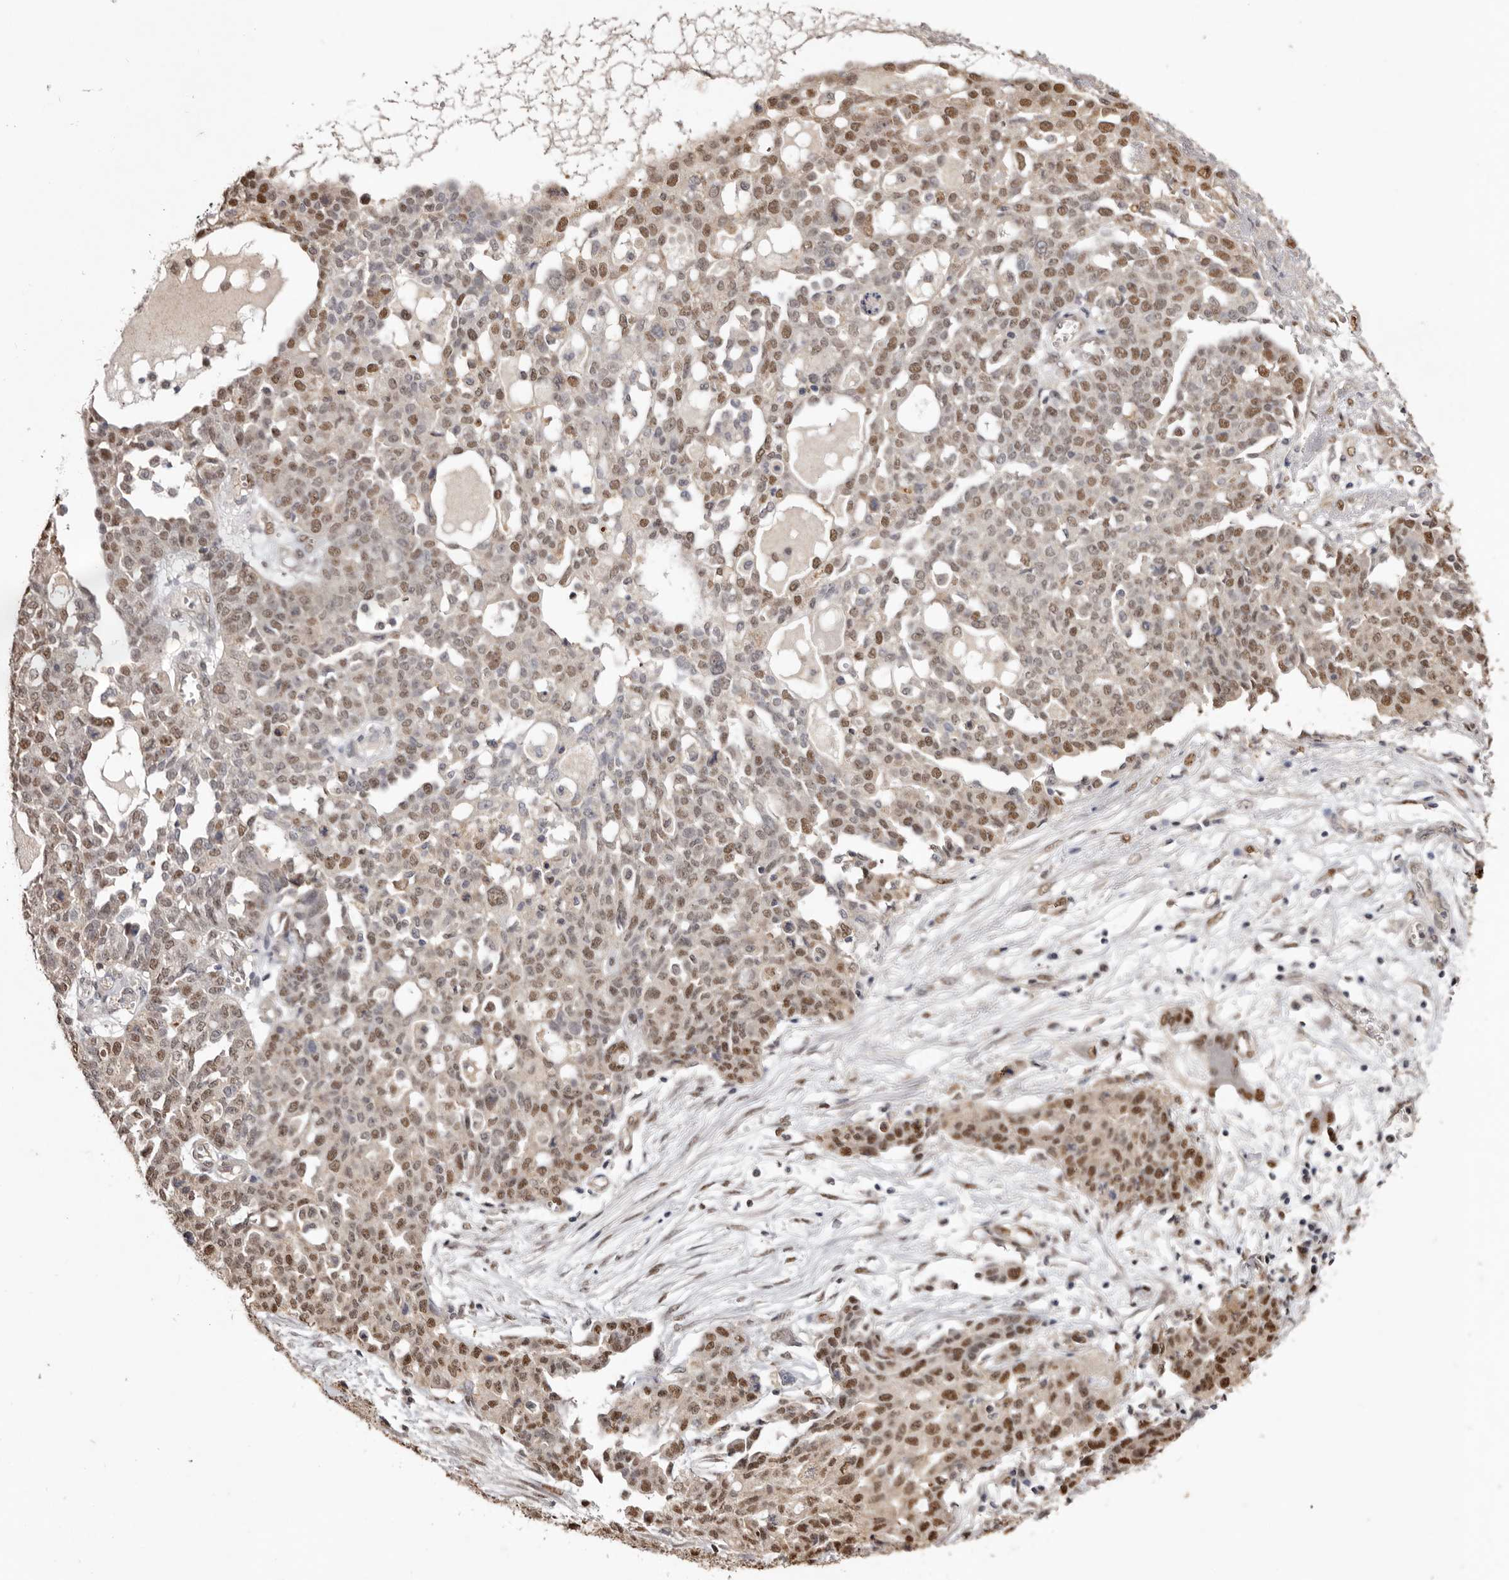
{"staining": {"intensity": "moderate", "quantity": ">75%", "location": "nuclear"}, "tissue": "ovarian cancer", "cell_type": "Tumor cells", "image_type": "cancer", "snomed": [{"axis": "morphology", "description": "Cystadenocarcinoma, serous, NOS"}, {"axis": "topography", "description": "Soft tissue"}, {"axis": "topography", "description": "Ovary"}], "caption": "This is an image of immunohistochemistry staining of ovarian serous cystadenocarcinoma, which shows moderate staining in the nuclear of tumor cells.", "gene": "NOTCH1", "patient": {"sex": "female", "age": 57}}